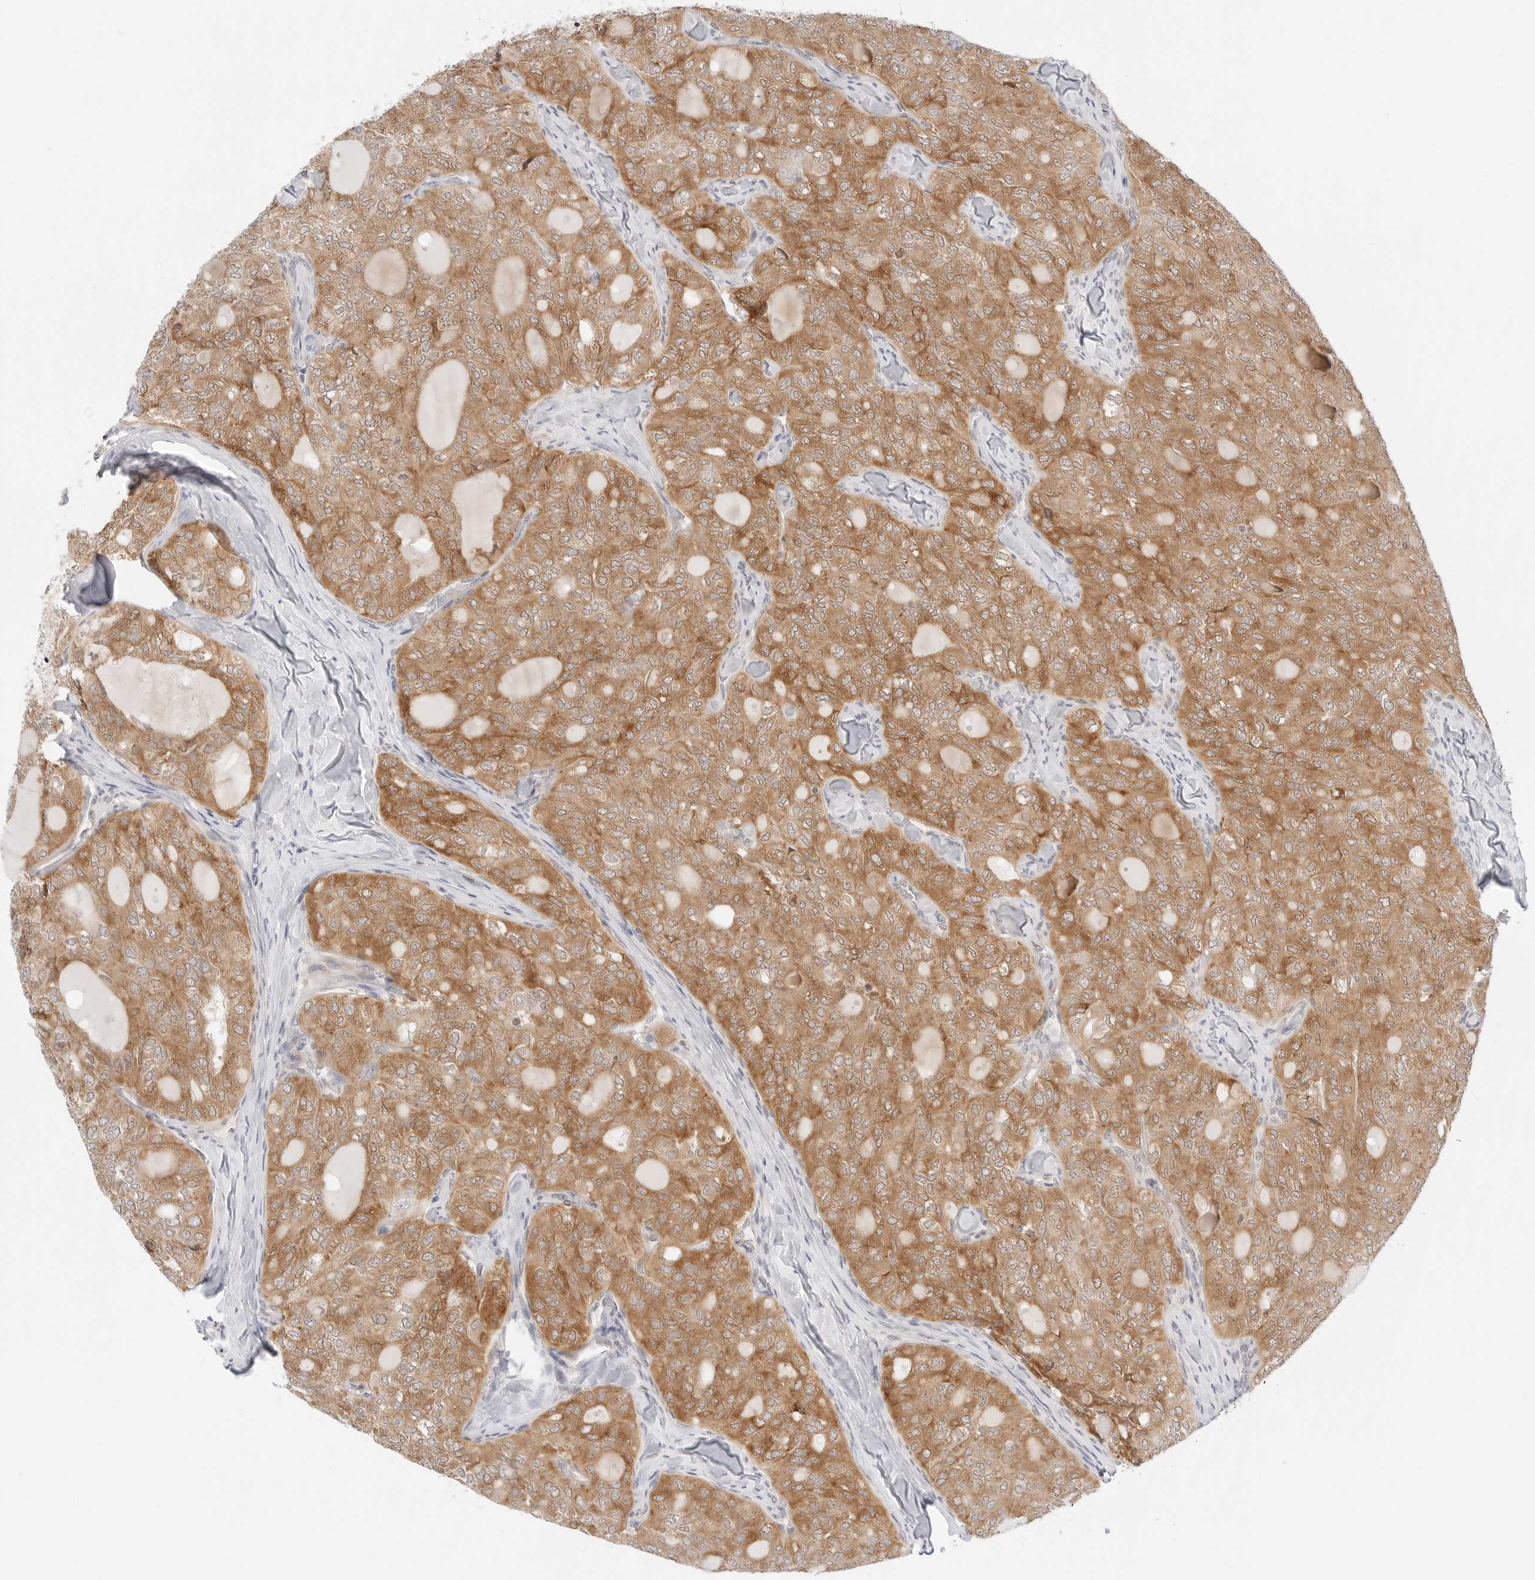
{"staining": {"intensity": "moderate", "quantity": ">75%", "location": "cytoplasmic/membranous"}, "tissue": "thyroid cancer", "cell_type": "Tumor cells", "image_type": "cancer", "snomed": [{"axis": "morphology", "description": "Follicular adenoma carcinoma, NOS"}, {"axis": "topography", "description": "Thyroid gland"}], "caption": "A brown stain shows moderate cytoplasmic/membranous positivity of a protein in human follicular adenoma carcinoma (thyroid) tumor cells.", "gene": "ERO1B", "patient": {"sex": "male", "age": 75}}